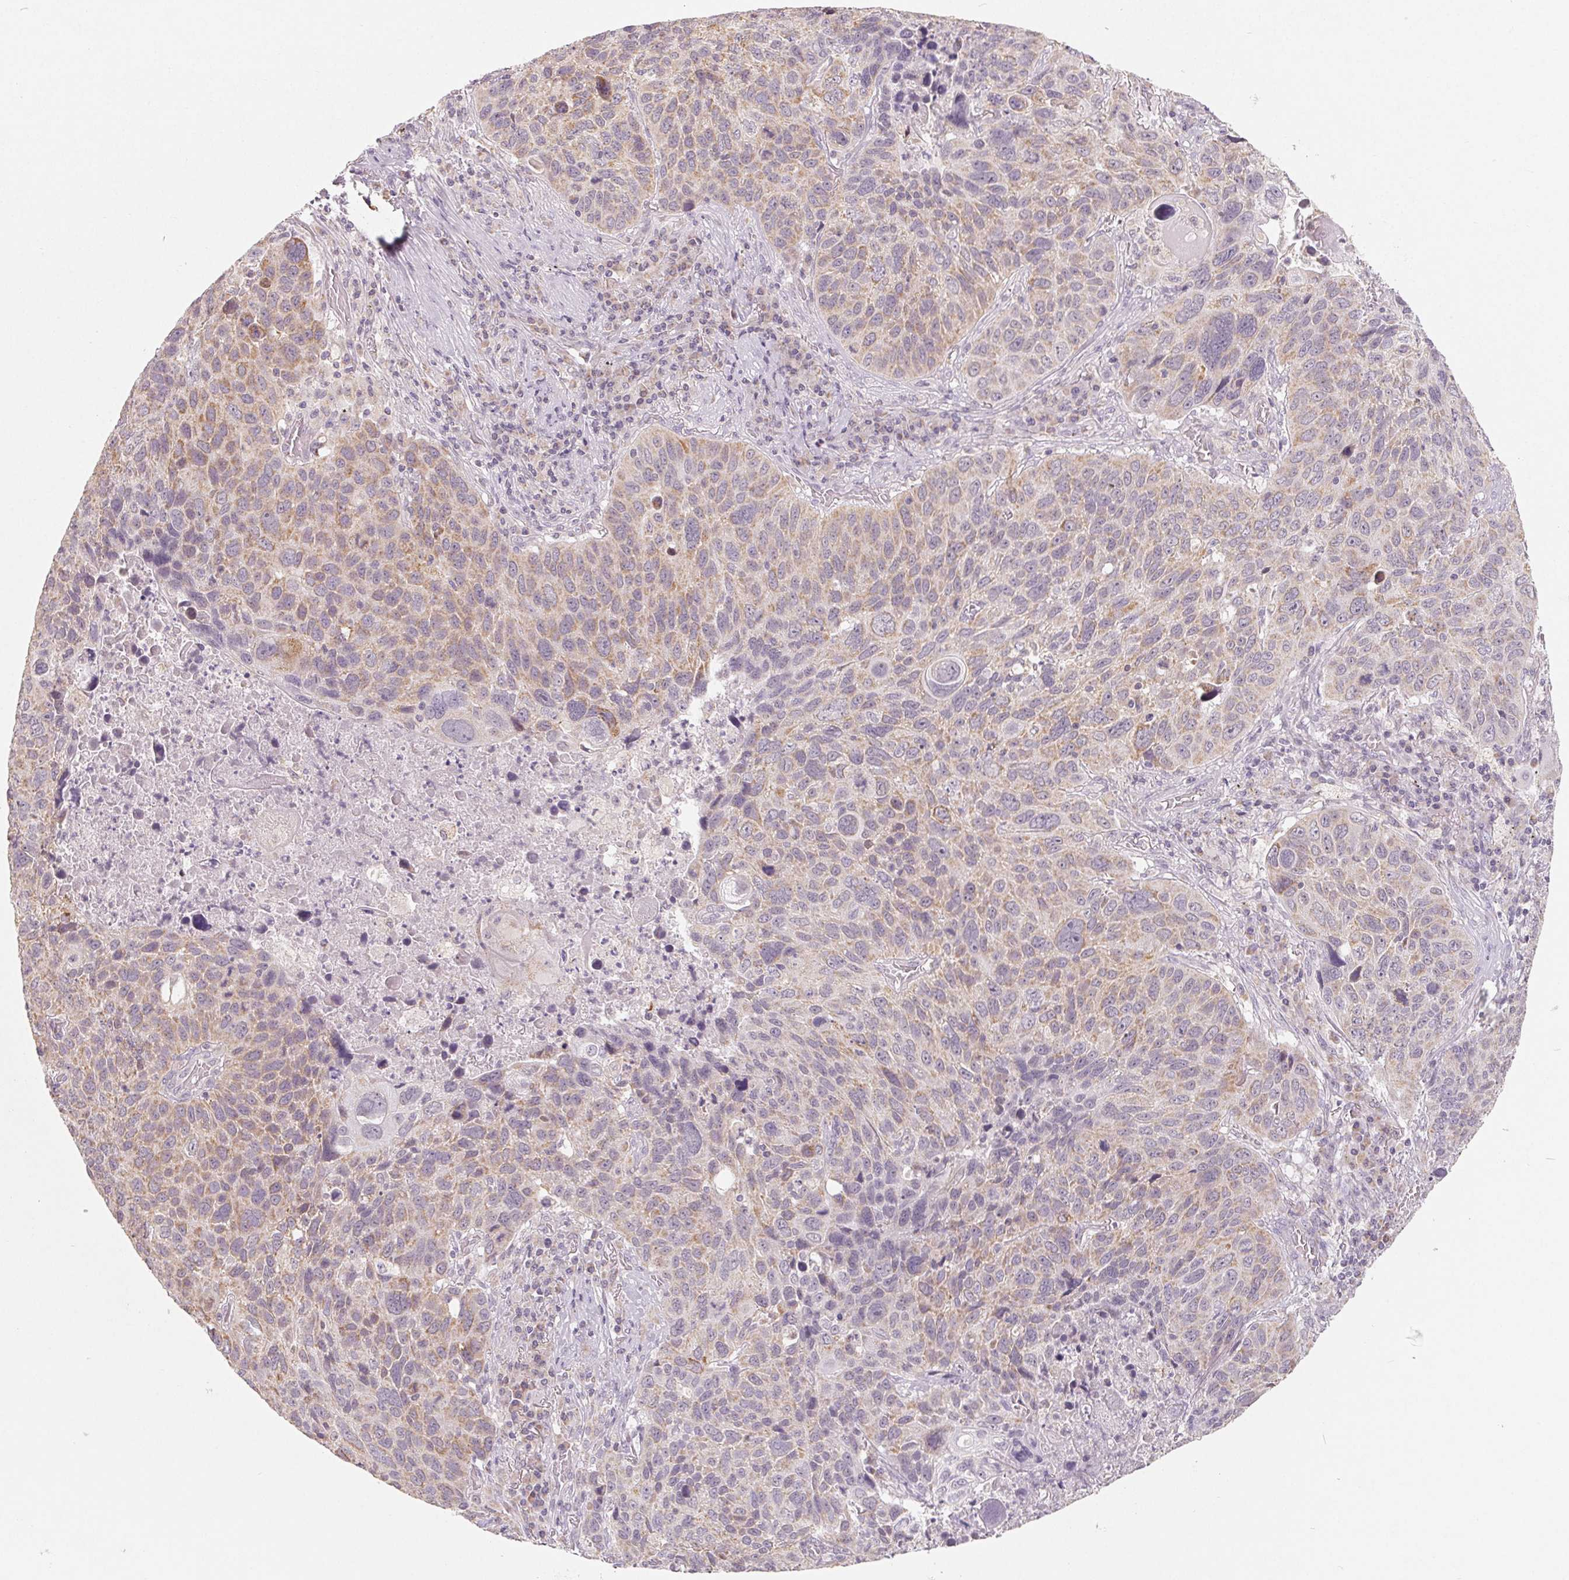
{"staining": {"intensity": "moderate", "quantity": "25%-75%", "location": "cytoplasmic/membranous"}, "tissue": "lung cancer", "cell_type": "Tumor cells", "image_type": "cancer", "snomed": [{"axis": "morphology", "description": "Squamous cell carcinoma, NOS"}, {"axis": "topography", "description": "Lung"}], "caption": "High-power microscopy captured an immunohistochemistry (IHC) histopathology image of squamous cell carcinoma (lung), revealing moderate cytoplasmic/membranous staining in about 25%-75% of tumor cells. (Brightfield microscopy of DAB IHC at high magnification).", "gene": "GHITM", "patient": {"sex": "male", "age": 68}}